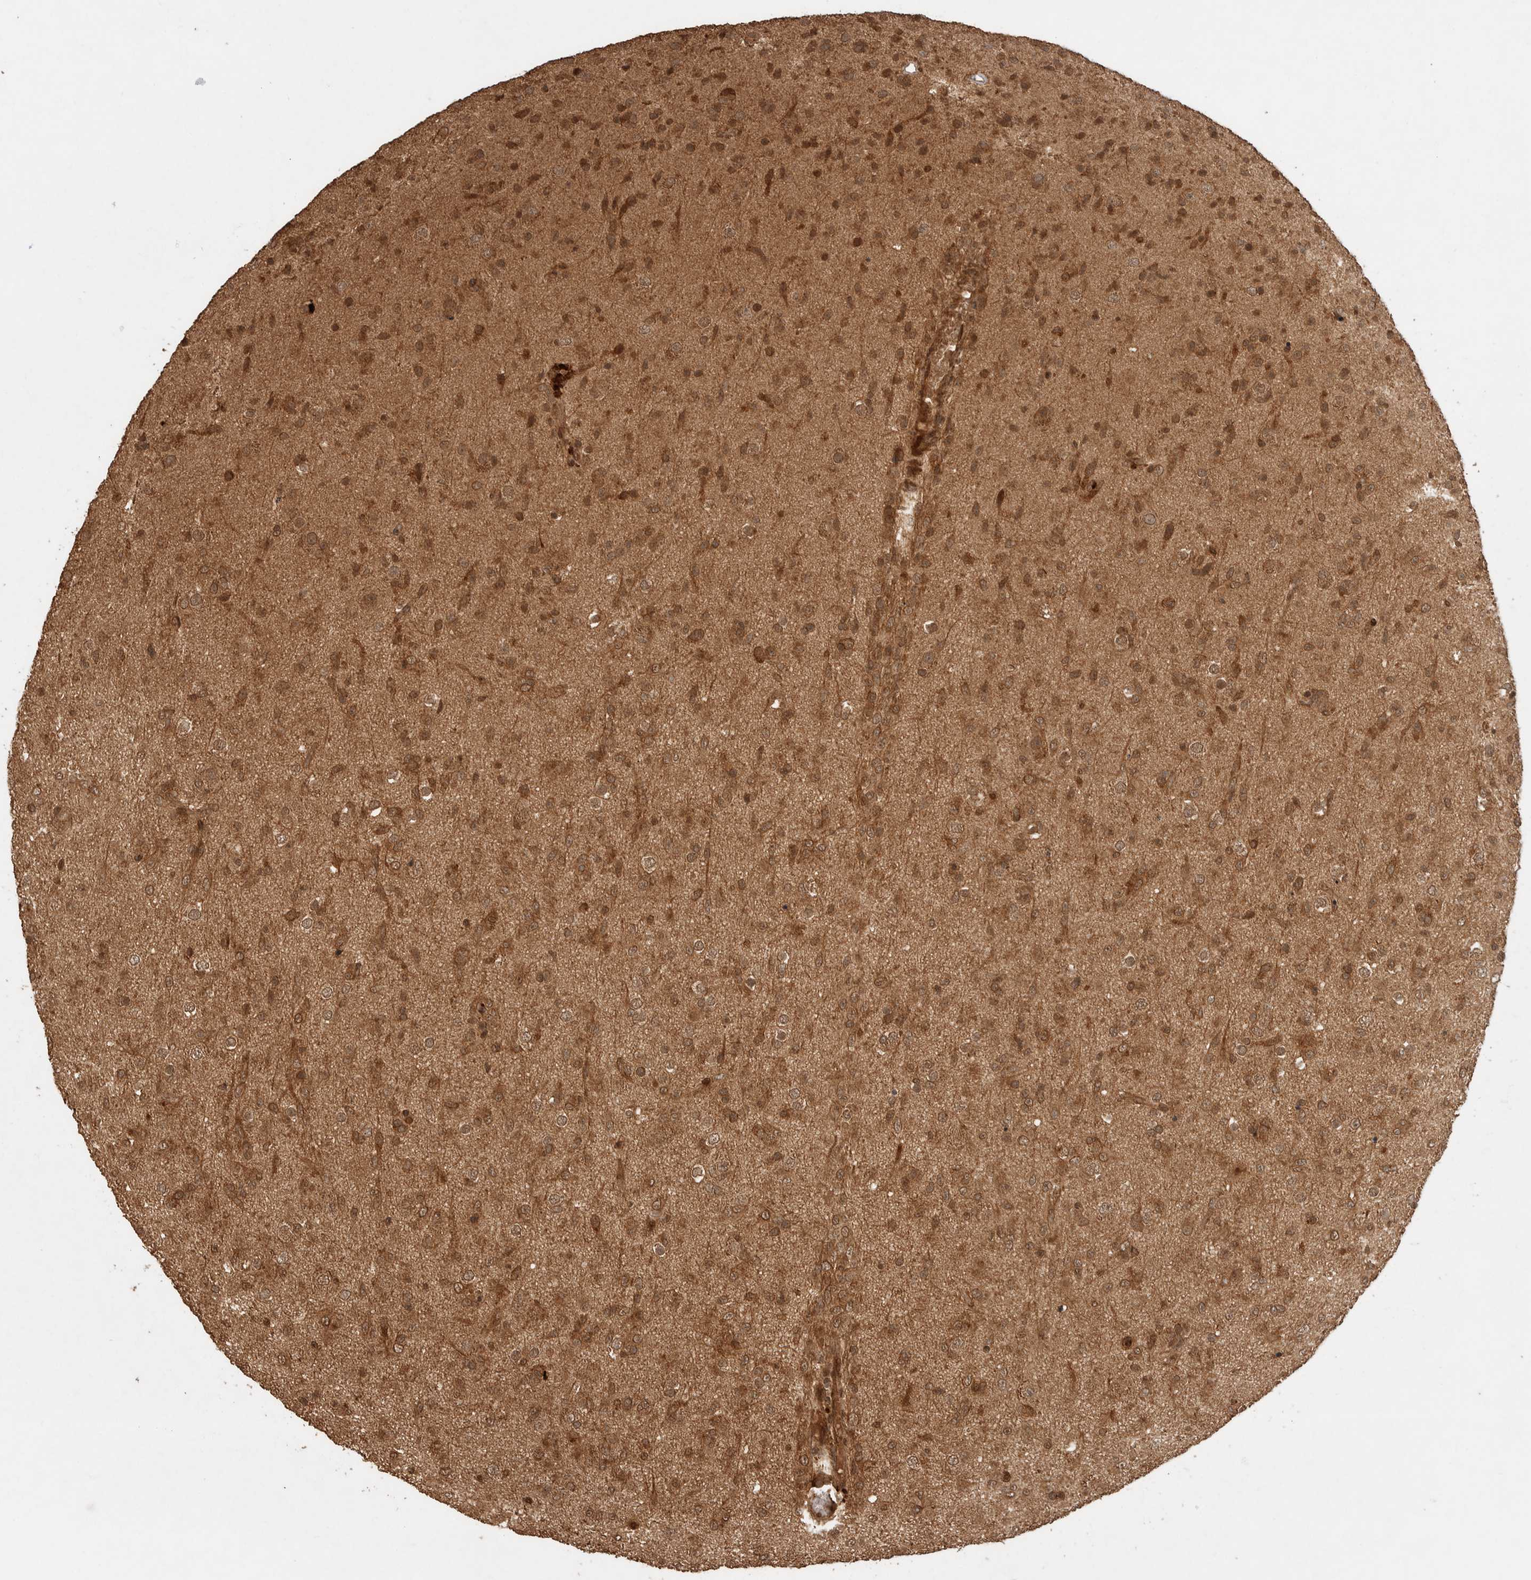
{"staining": {"intensity": "moderate", "quantity": "25%-75%", "location": "cytoplasmic/membranous,nuclear"}, "tissue": "glioma", "cell_type": "Tumor cells", "image_type": "cancer", "snomed": [{"axis": "morphology", "description": "Glioma, malignant, Low grade"}, {"axis": "topography", "description": "Brain"}], "caption": "Immunohistochemistry (IHC) of glioma shows medium levels of moderate cytoplasmic/membranous and nuclear expression in approximately 25%-75% of tumor cells.", "gene": "CNTROB", "patient": {"sex": "male", "age": 65}}